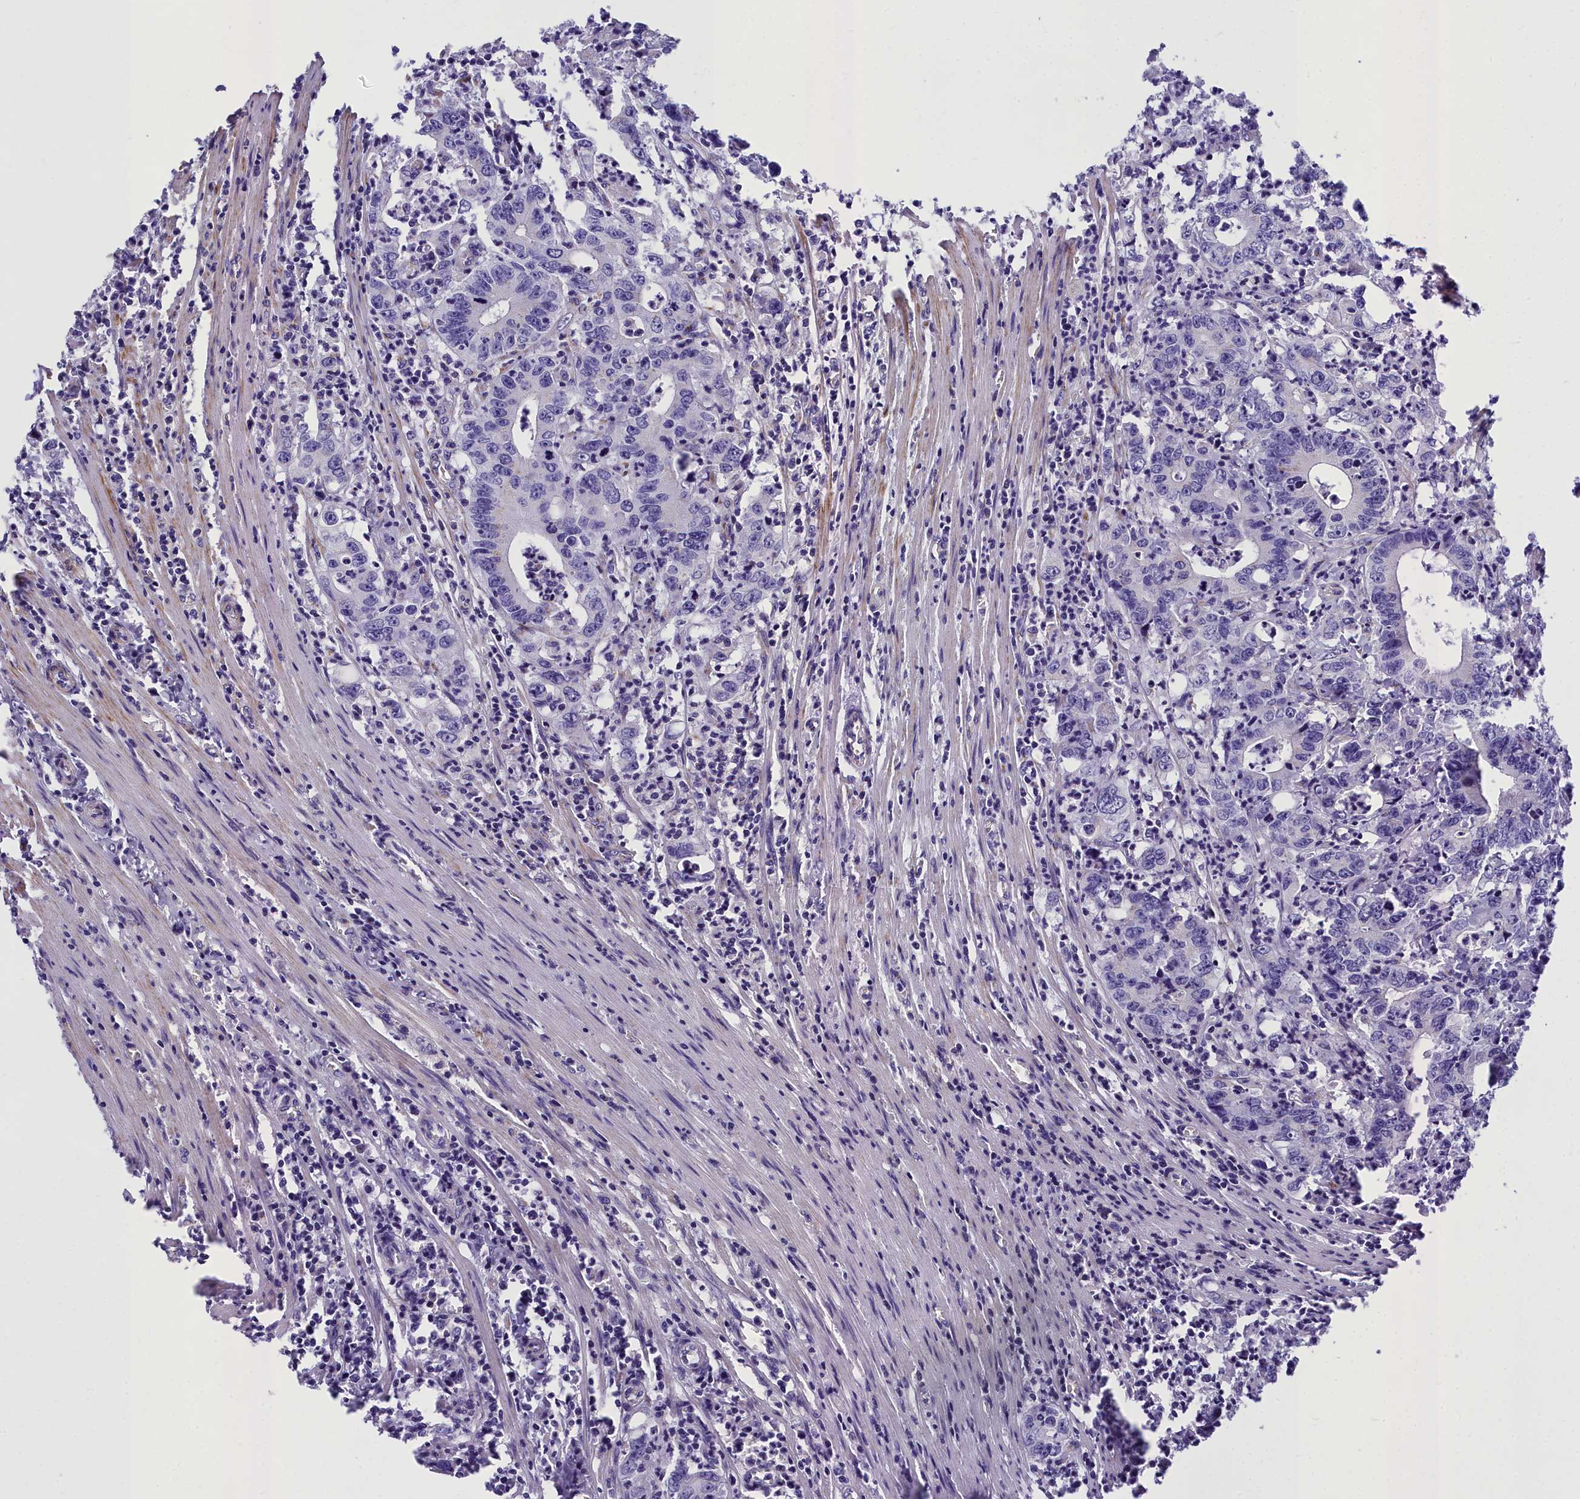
{"staining": {"intensity": "negative", "quantity": "none", "location": "none"}, "tissue": "colorectal cancer", "cell_type": "Tumor cells", "image_type": "cancer", "snomed": [{"axis": "morphology", "description": "Adenocarcinoma, NOS"}, {"axis": "topography", "description": "Colon"}], "caption": "Adenocarcinoma (colorectal) was stained to show a protein in brown. There is no significant staining in tumor cells. Nuclei are stained in blue.", "gene": "GFRA1", "patient": {"sex": "female", "age": 75}}